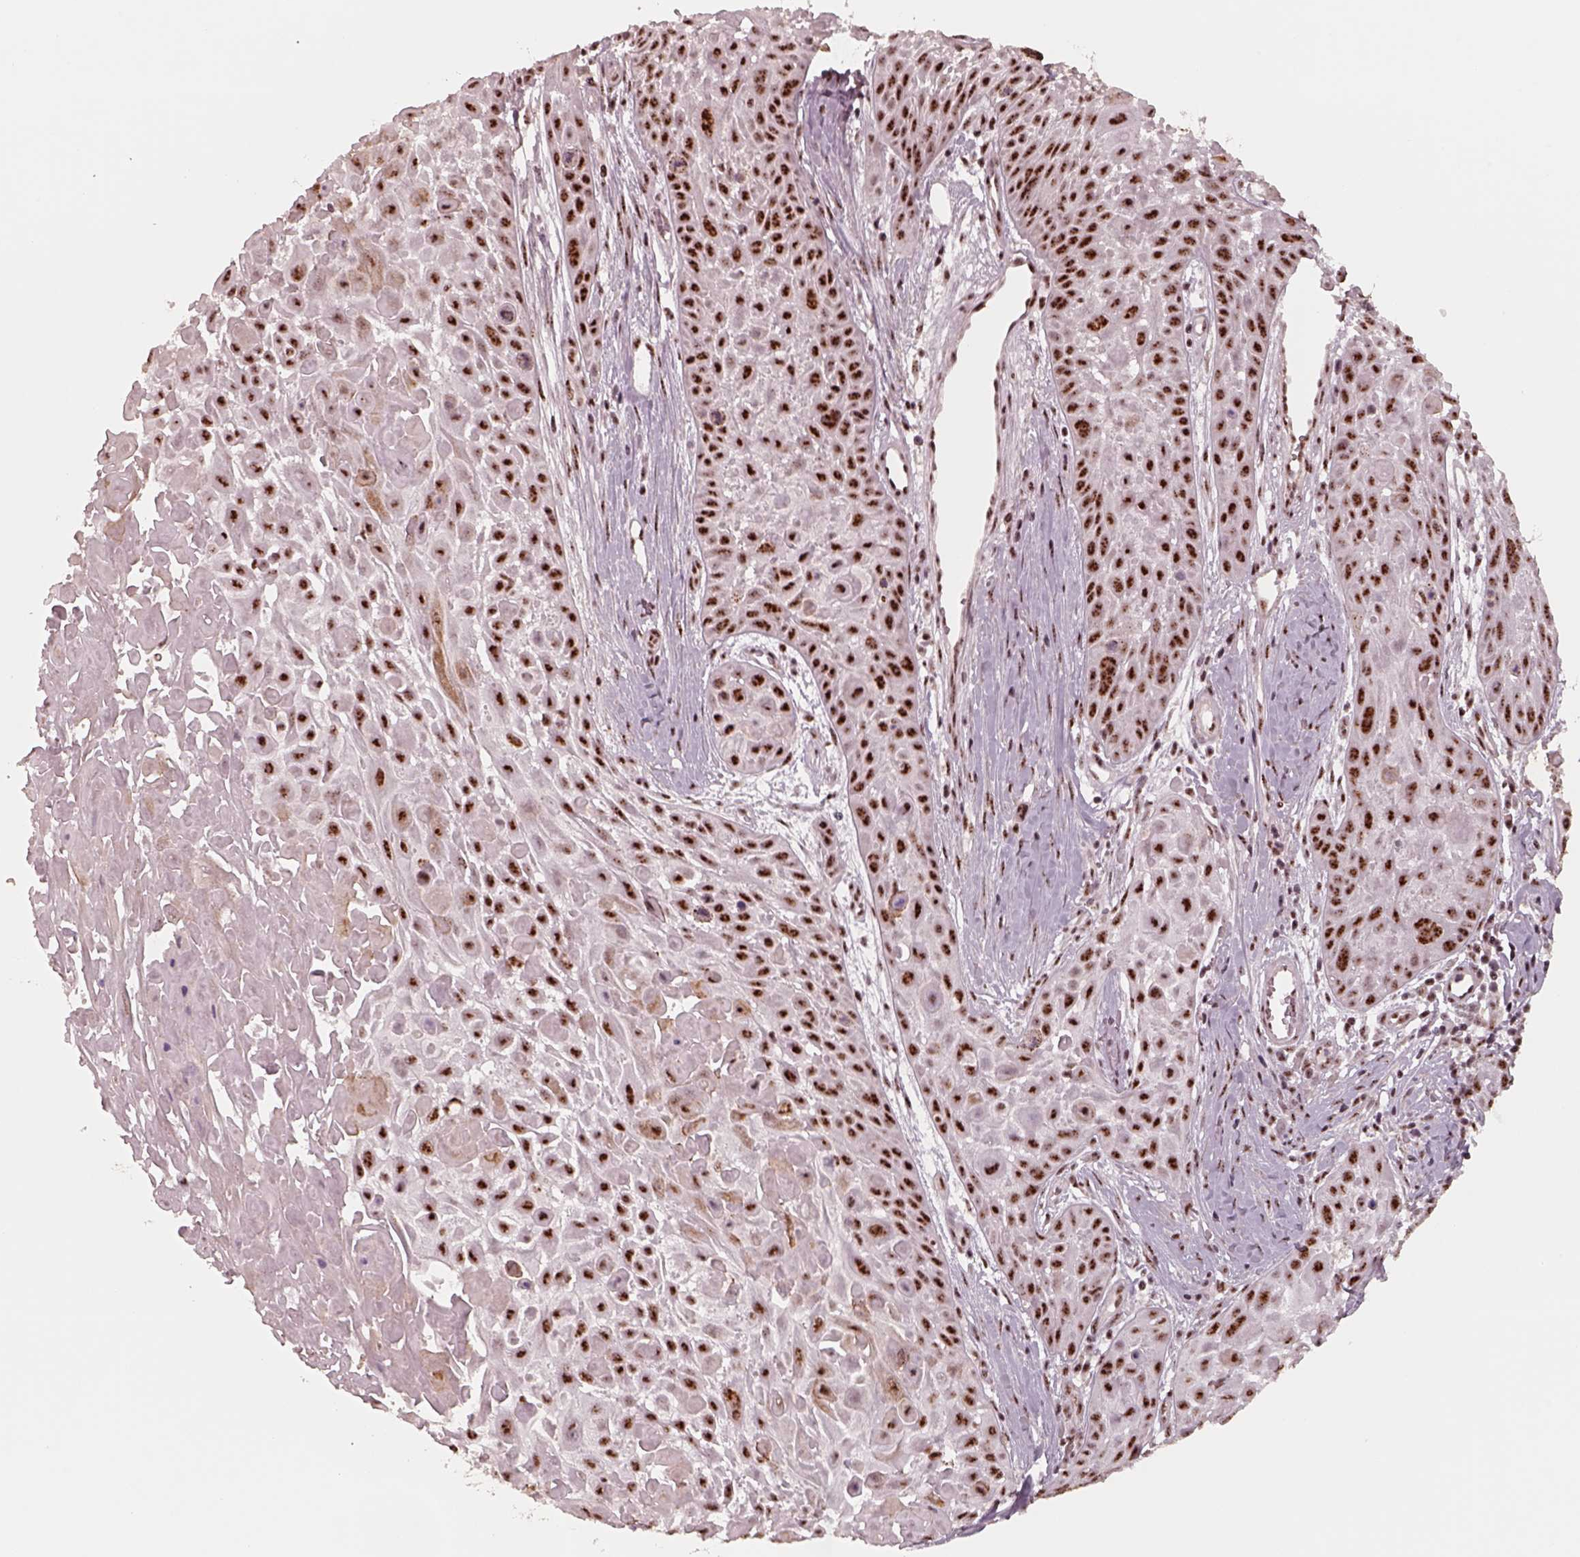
{"staining": {"intensity": "strong", "quantity": ">75%", "location": "nuclear"}, "tissue": "skin cancer", "cell_type": "Tumor cells", "image_type": "cancer", "snomed": [{"axis": "morphology", "description": "Squamous cell carcinoma, NOS"}, {"axis": "topography", "description": "Skin"}, {"axis": "topography", "description": "Anal"}], "caption": "Immunohistochemical staining of human skin squamous cell carcinoma shows high levels of strong nuclear staining in approximately >75% of tumor cells.", "gene": "ATXN7L3", "patient": {"sex": "female", "age": 75}}